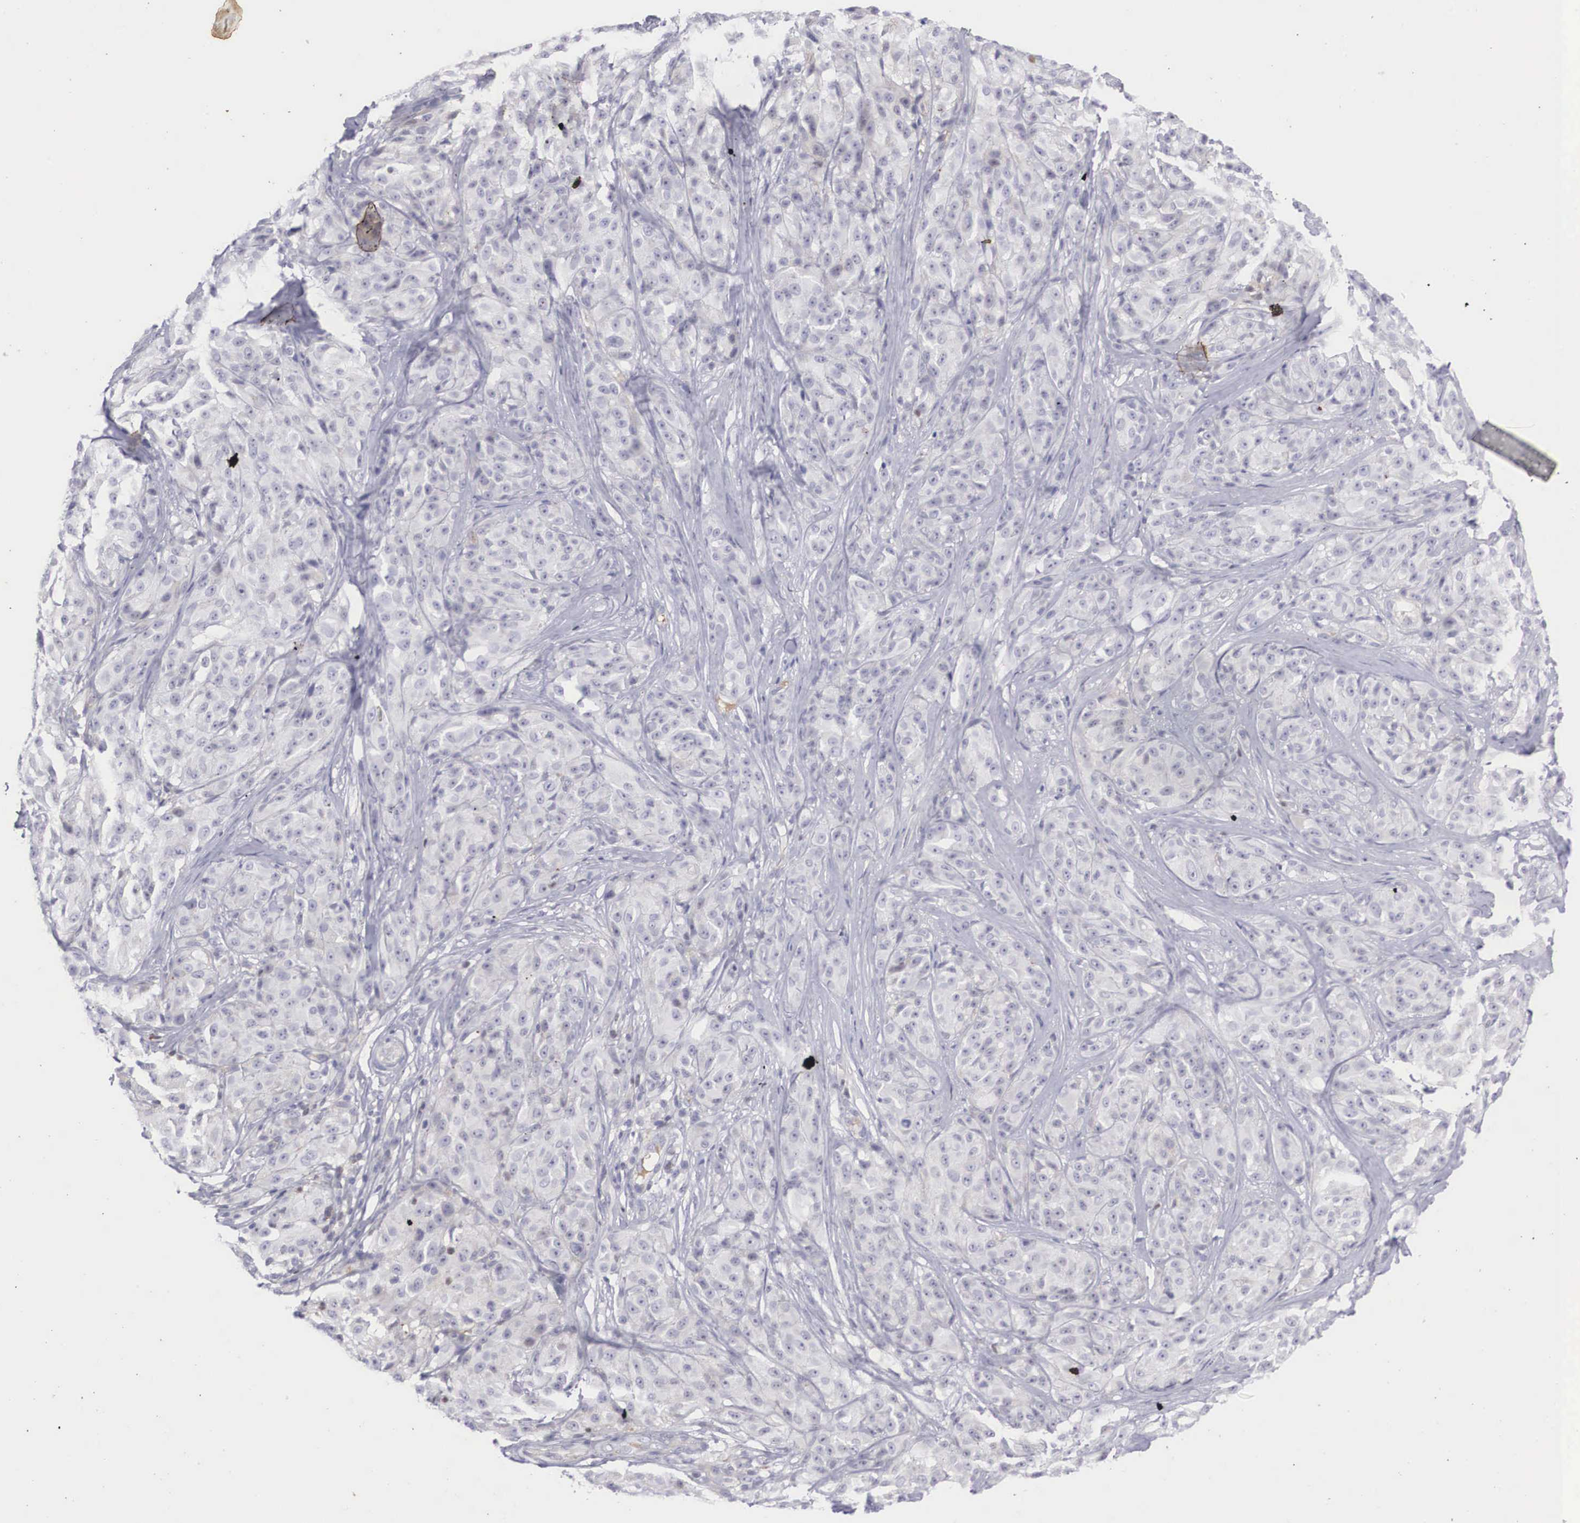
{"staining": {"intensity": "negative", "quantity": "none", "location": "none"}, "tissue": "melanoma", "cell_type": "Tumor cells", "image_type": "cancer", "snomed": [{"axis": "morphology", "description": "Malignant melanoma, NOS"}, {"axis": "topography", "description": "Skin"}], "caption": "Human malignant melanoma stained for a protein using immunohistochemistry (IHC) displays no expression in tumor cells.", "gene": "RBPJ", "patient": {"sex": "male", "age": 56}}